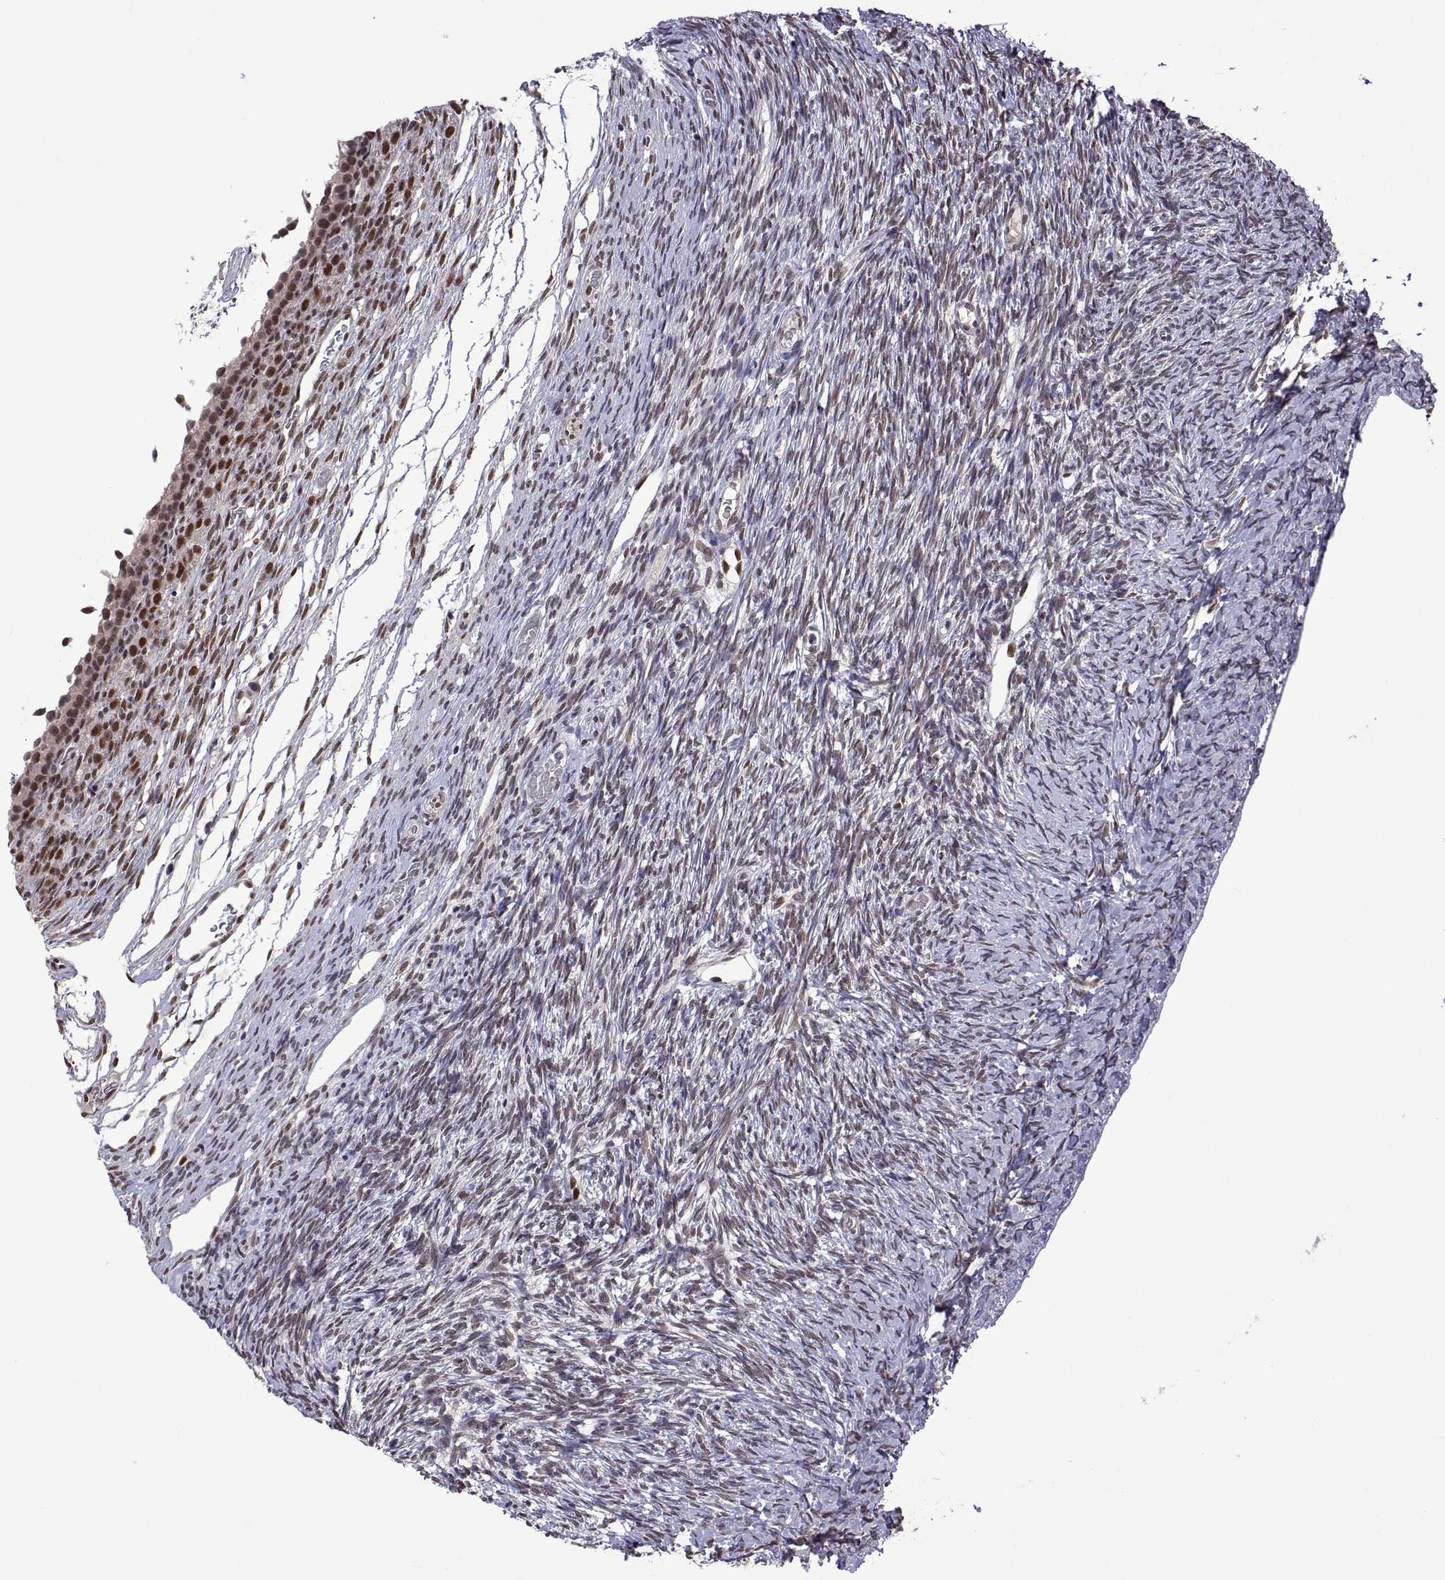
{"staining": {"intensity": "moderate", "quantity": "25%-75%", "location": "nuclear"}, "tissue": "ovary", "cell_type": "Follicle cells", "image_type": "normal", "snomed": [{"axis": "morphology", "description": "Normal tissue, NOS"}, {"axis": "topography", "description": "Ovary"}], "caption": "Protein expression analysis of unremarkable human ovary reveals moderate nuclear expression in about 25%-75% of follicle cells. (Stains: DAB in brown, nuclei in blue, Microscopy: brightfield microscopy at high magnification).", "gene": "NR4A1", "patient": {"sex": "female", "age": 39}}